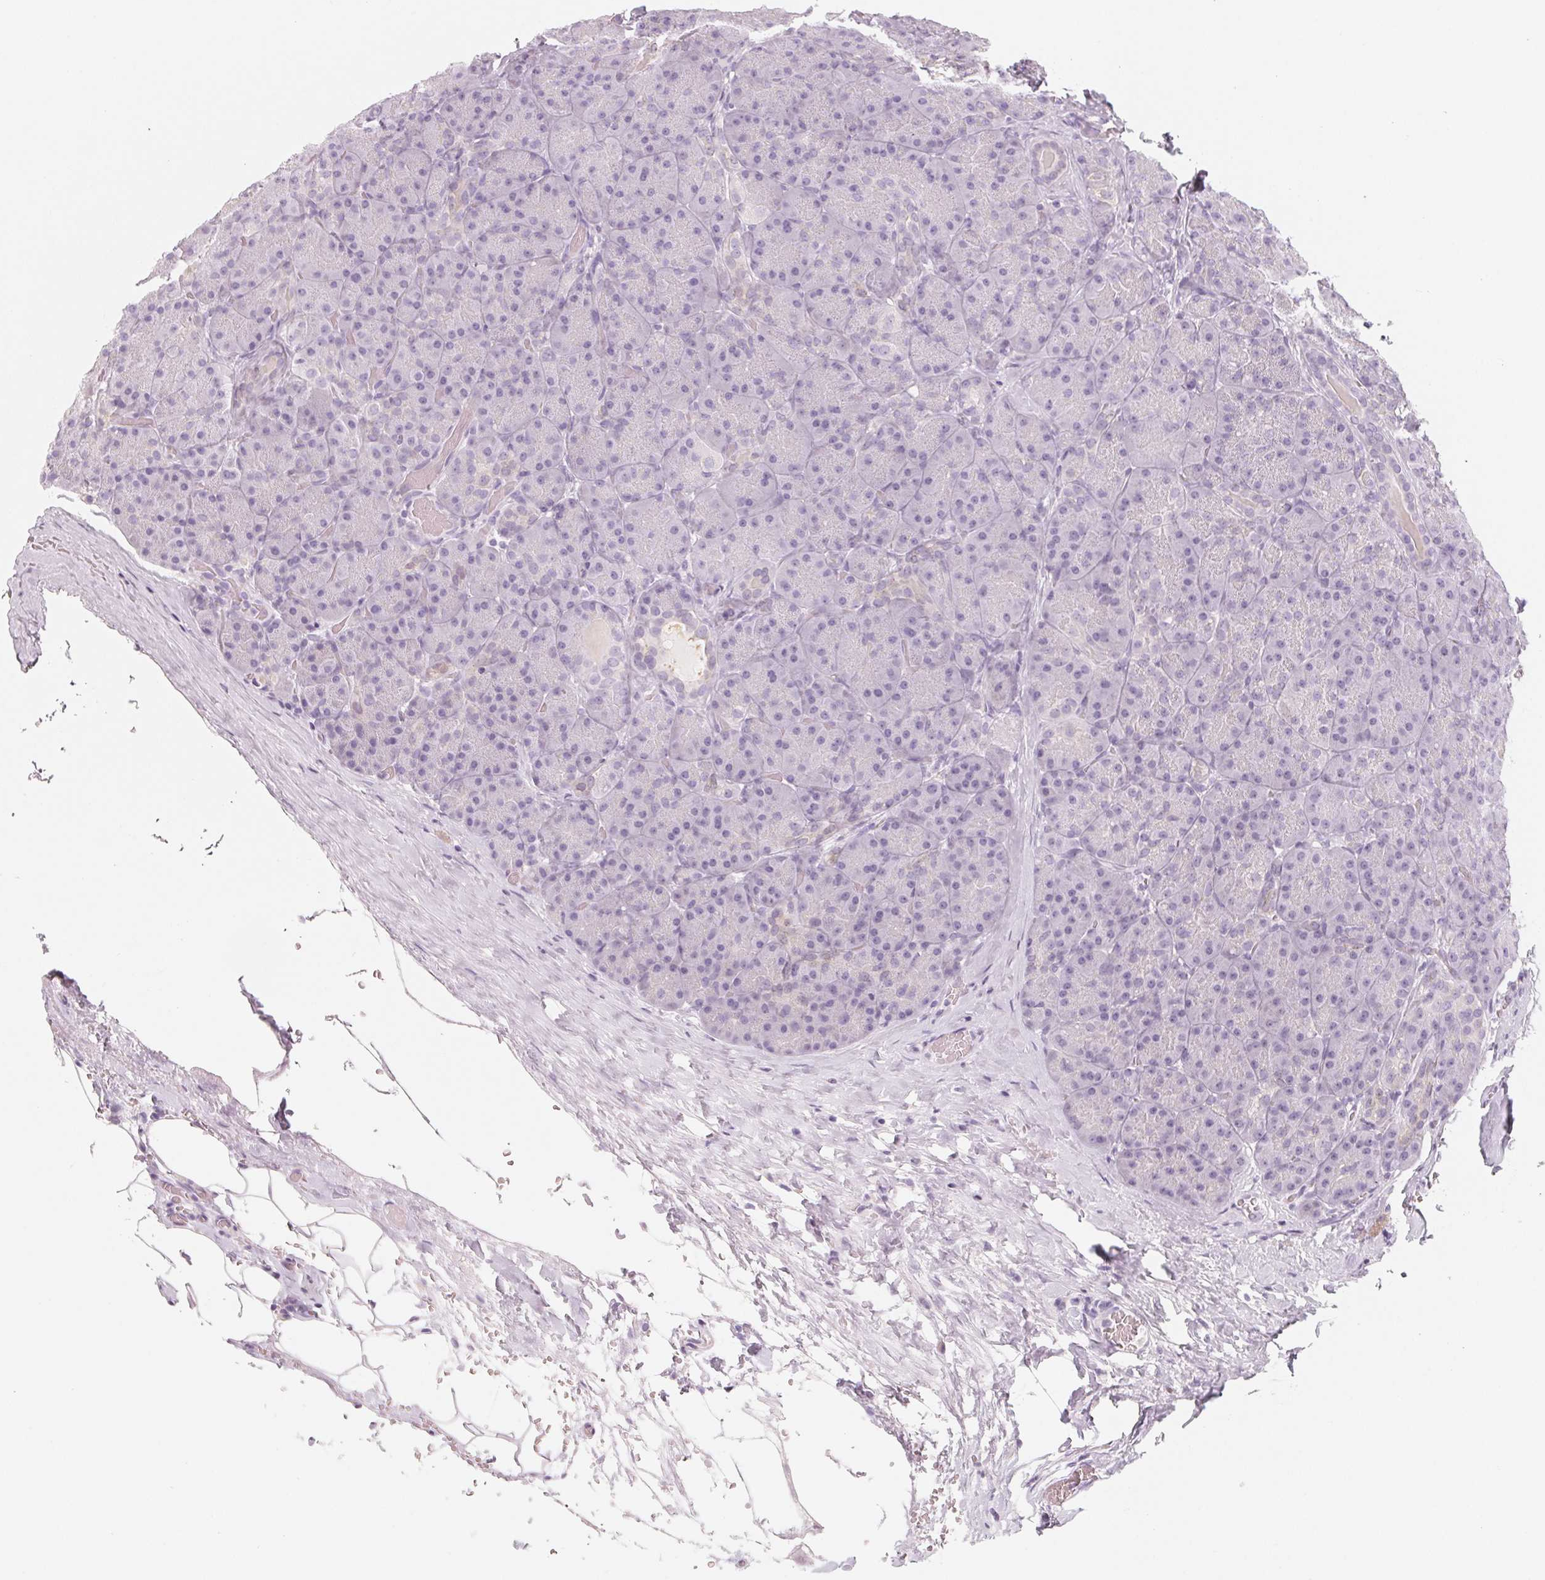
{"staining": {"intensity": "negative", "quantity": "none", "location": "none"}, "tissue": "pancreas", "cell_type": "Exocrine glandular cells", "image_type": "normal", "snomed": [{"axis": "morphology", "description": "Normal tissue, NOS"}, {"axis": "topography", "description": "Pancreas"}], "caption": "Exocrine glandular cells are negative for protein expression in unremarkable human pancreas. (DAB (3,3'-diaminobenzidine) immunohistochemistry (IHC) visualized using brightfield microscopy, high magnification).", "gene": "SH3GL2", "patient": {"sex": "male", "age": 57}}